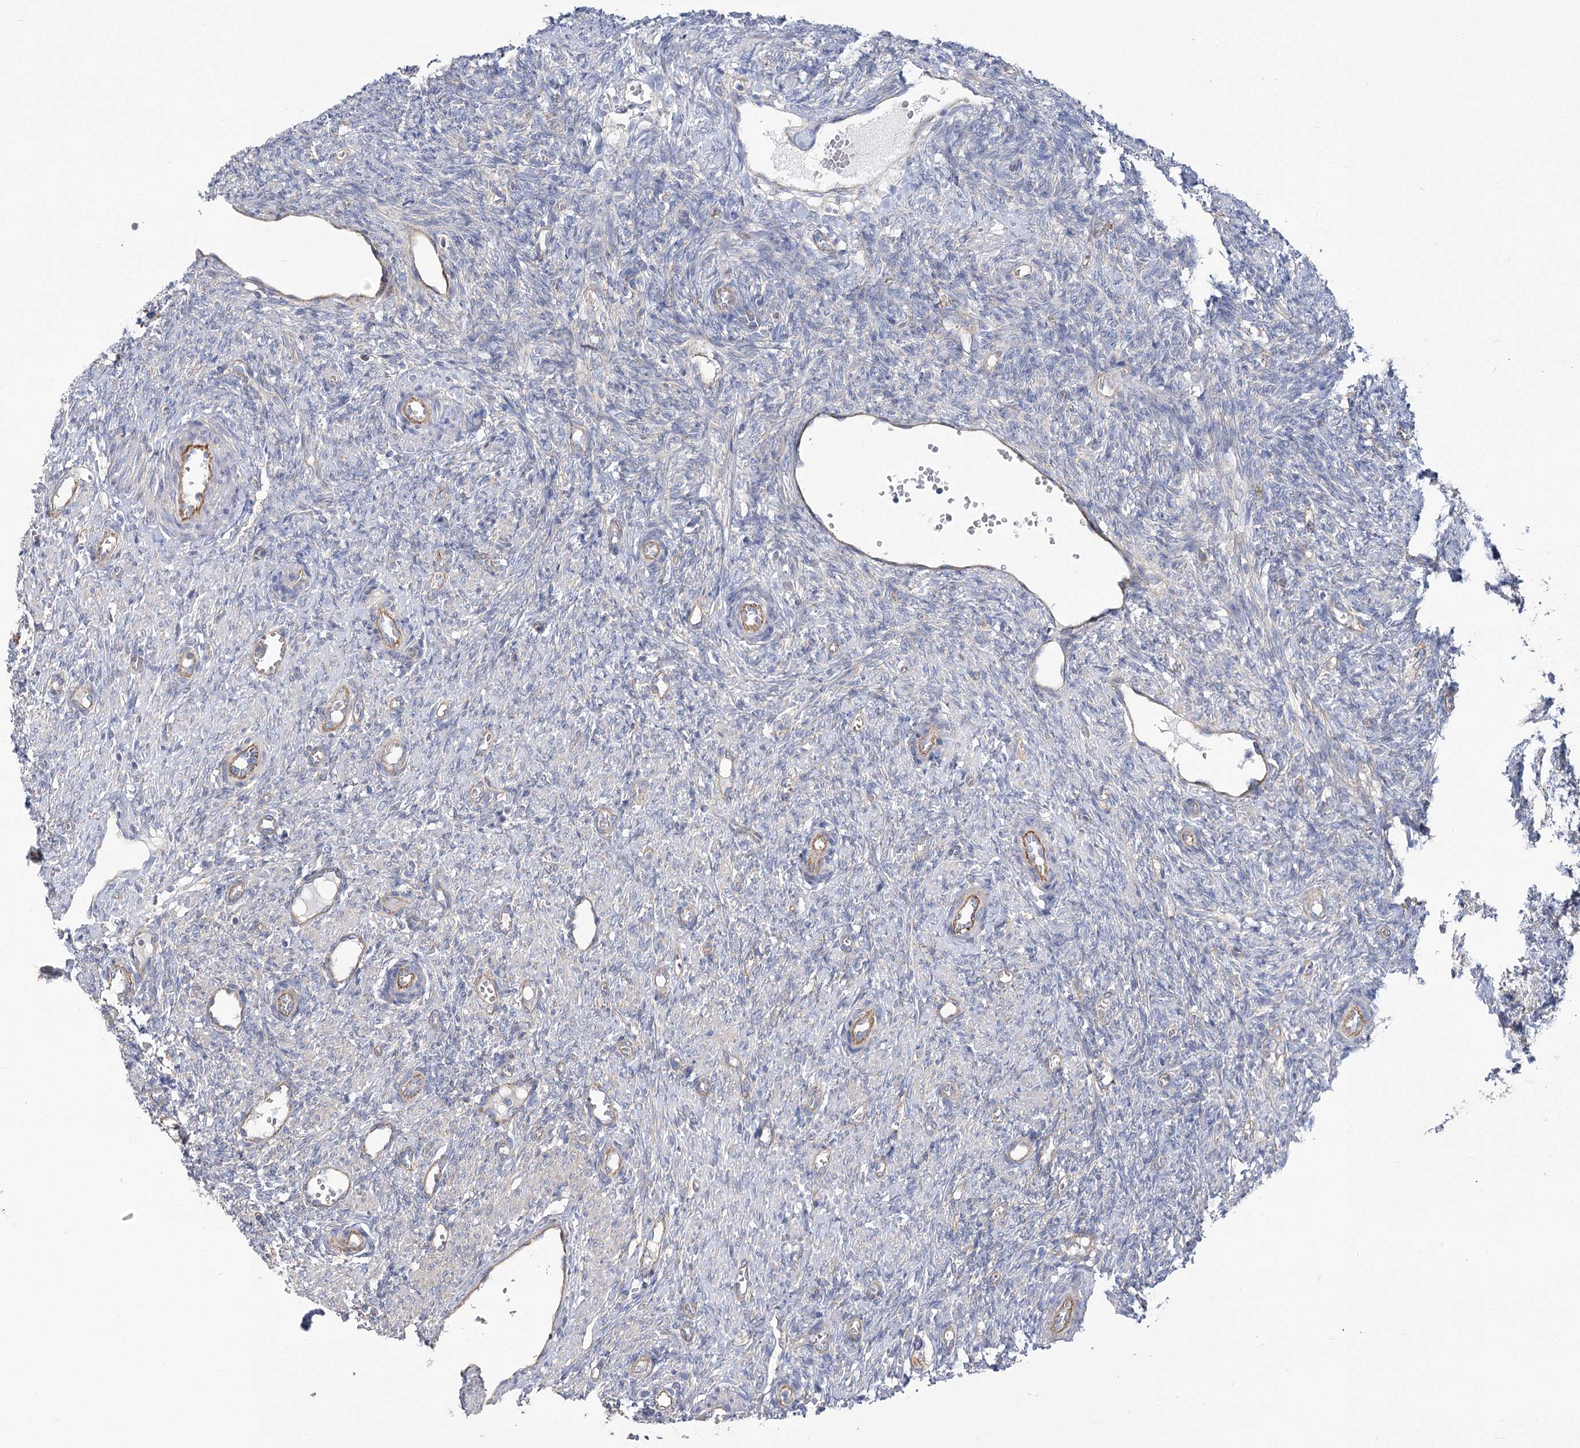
{"staining": {"intensity": "negative", "quantity": "none", "location": "none"}, "tissue": "ovary", "cell_type": "Ovarian stroma cells", "image_type": "normal", "snomed": [{"axis": "morphology", "description": "Normal tissue, NOS"}, {"axis": "topography", "description": "Ovary"}], "caption": "A high-resolution histopathology image shows immunohistochemistry staining of benign ovary, which demonstrates no significant positivity in ovarian stroma cells. (Stains: DAB (3,3'-diaminobenzidine) IHC with hematoxylin counter stain, Microscopy: brightfield microscopy at high magnification).", "gene": "RMDN2", "patient": {"sex": "female", "age": 41}}